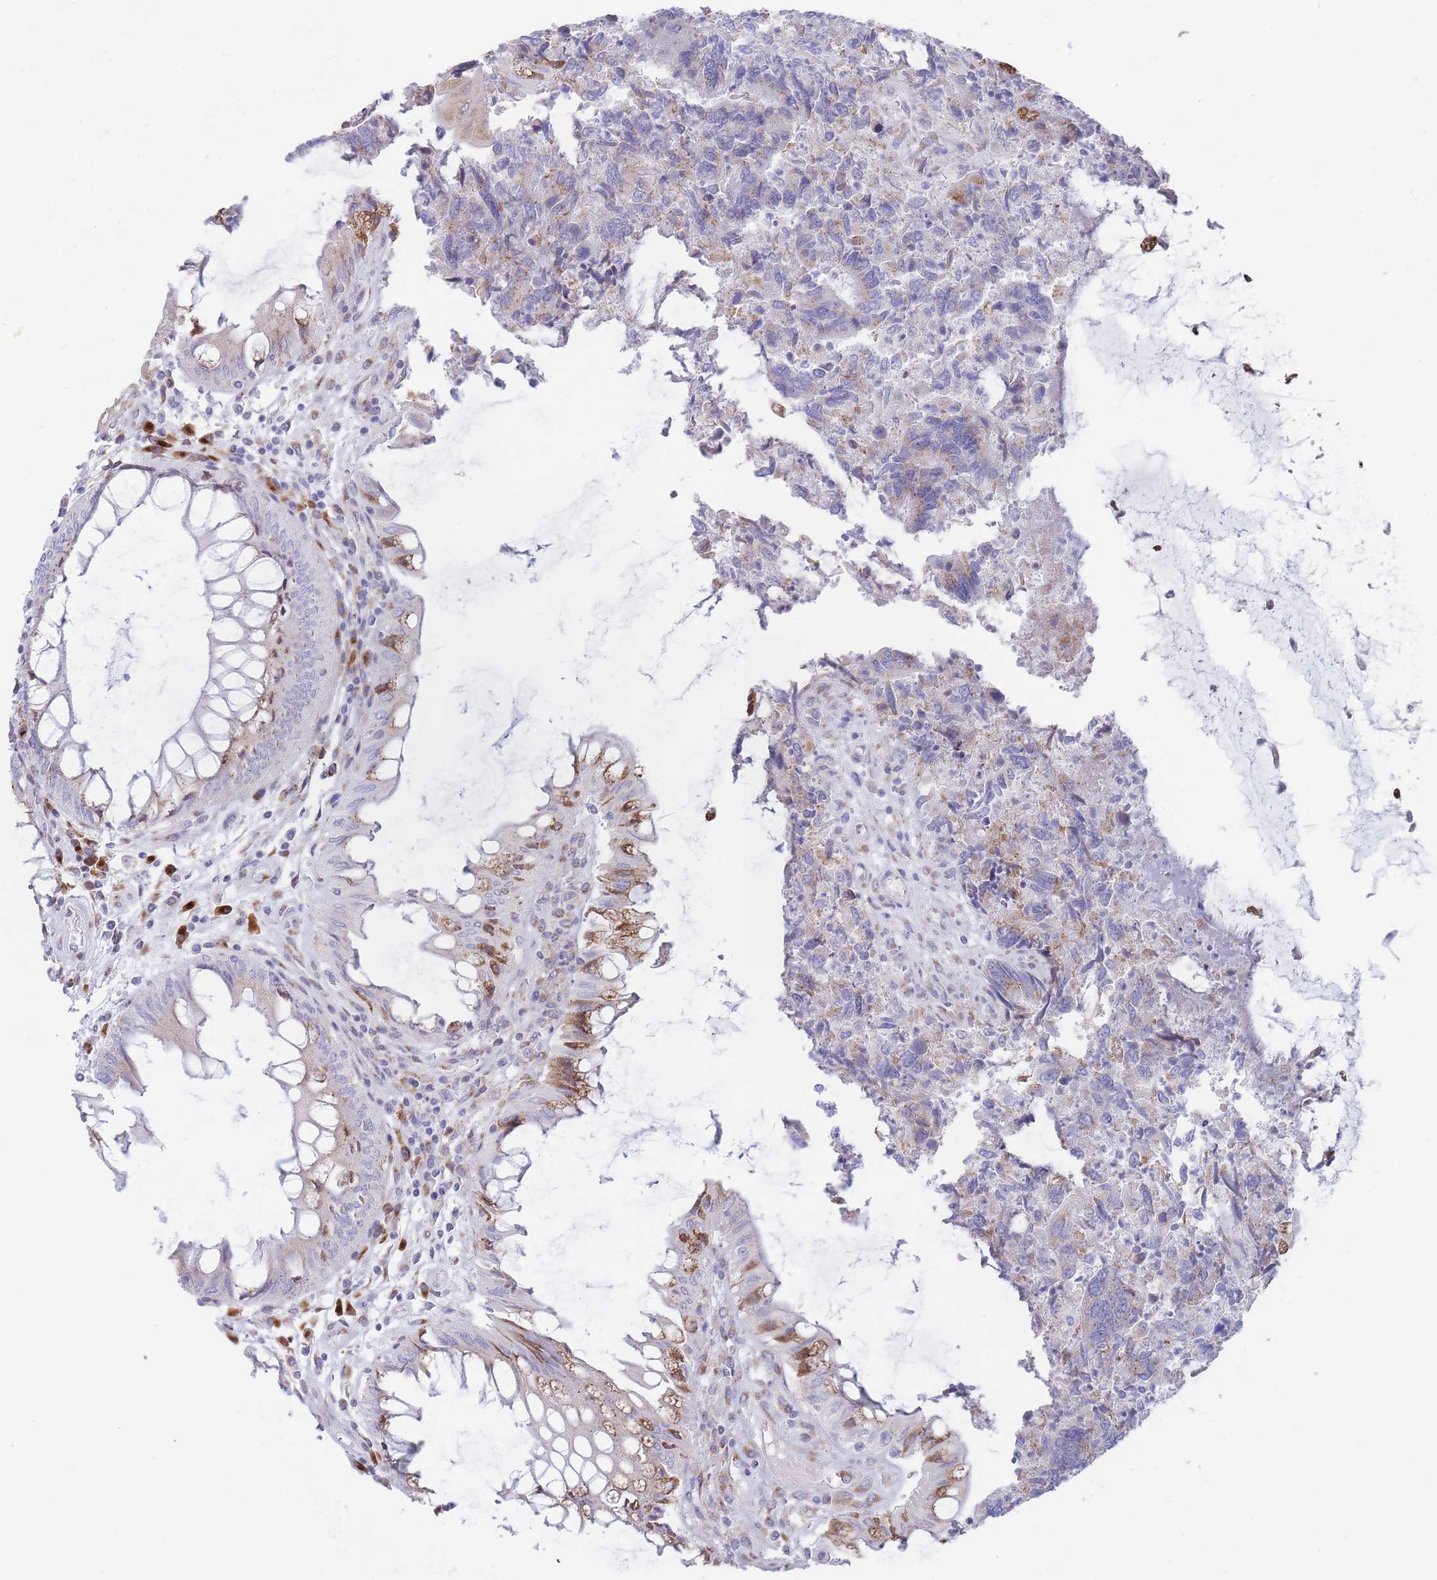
{"staining": {"intensity": "moderate", "quantity": "25%-75%", "location": "cytoplasmic/membranous"}, "tissue": "colorectal cancer", "cell_type": "Tumor cells", "image_type": "cancer", "snomed": [{"axis": "morphology", "description": "Adenocarcinoma, NOS"}, {"axis": "topography", "description": "Colon"}], "caption": "Immunohistochemistry micrograph of neoplastic tissue: colorectal cancer (adenocarcinoma) stained using immunohistochemistry (IHC) reveals medium levels of moderate protein expression localized specifically in the cytoplasmic/membranous of tumor cells, appearing as a cytoplasmic/membranous brown color.", "gene": "MRPL30", "patient": {"sex": "female", "age": 67}}